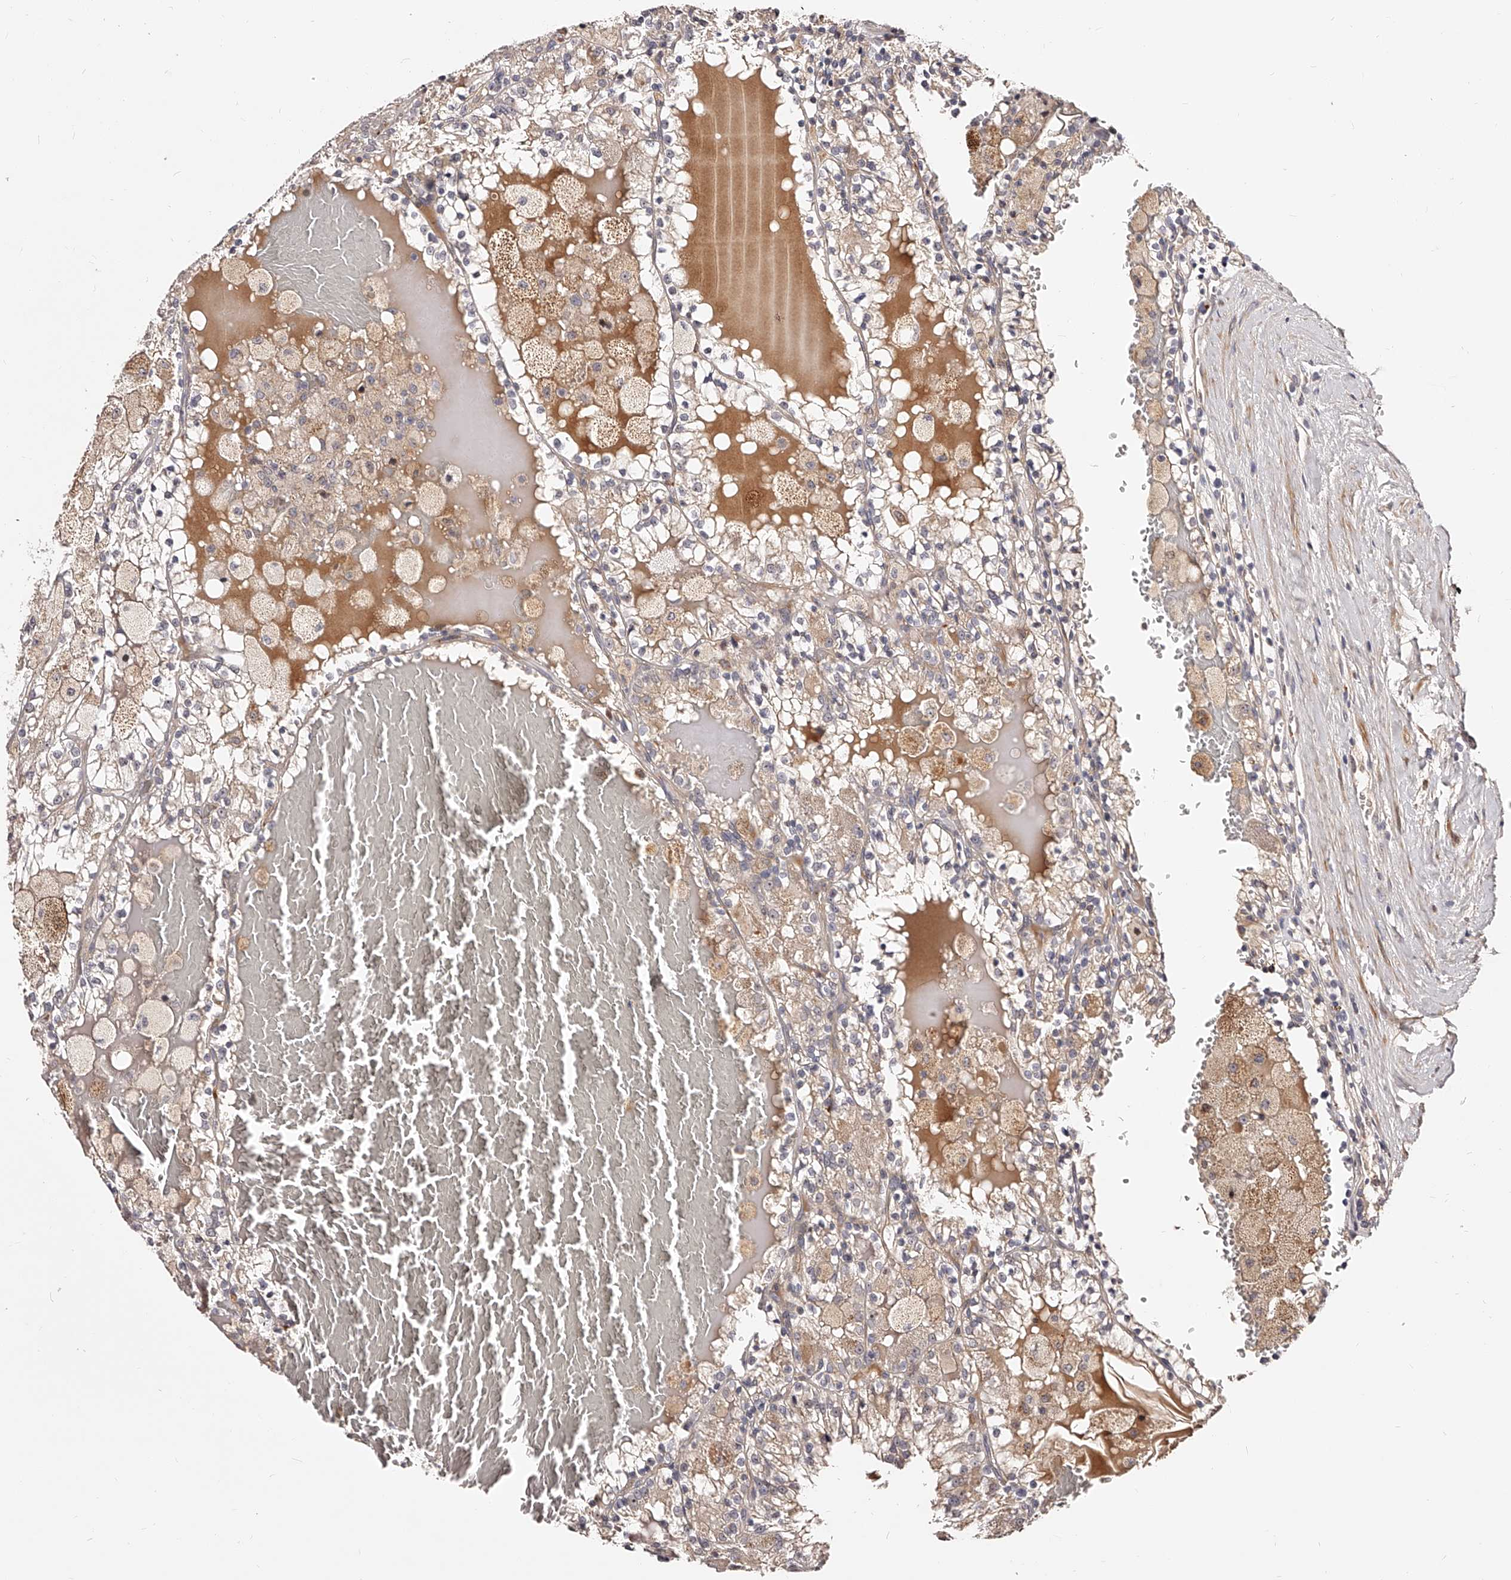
{"staining": {"intensity": "negative", "quantity": "none", "location": "none"}, "tissue": "renal cancer", "cell_type": "Tumor cells", "image_type": "cancer", "snomed": [{"axis": "morphology", "description": "Adenocarcinoma, NOS"}, {"axis": "topography", "description": "Kidney"}], "caption": "Adenocarcinoma (renal) was stained to show a protein in brown. There is no significant expression in tumor cells.", "gene": "ZNF502", "patient": {"sex": "female", "age": 56}}